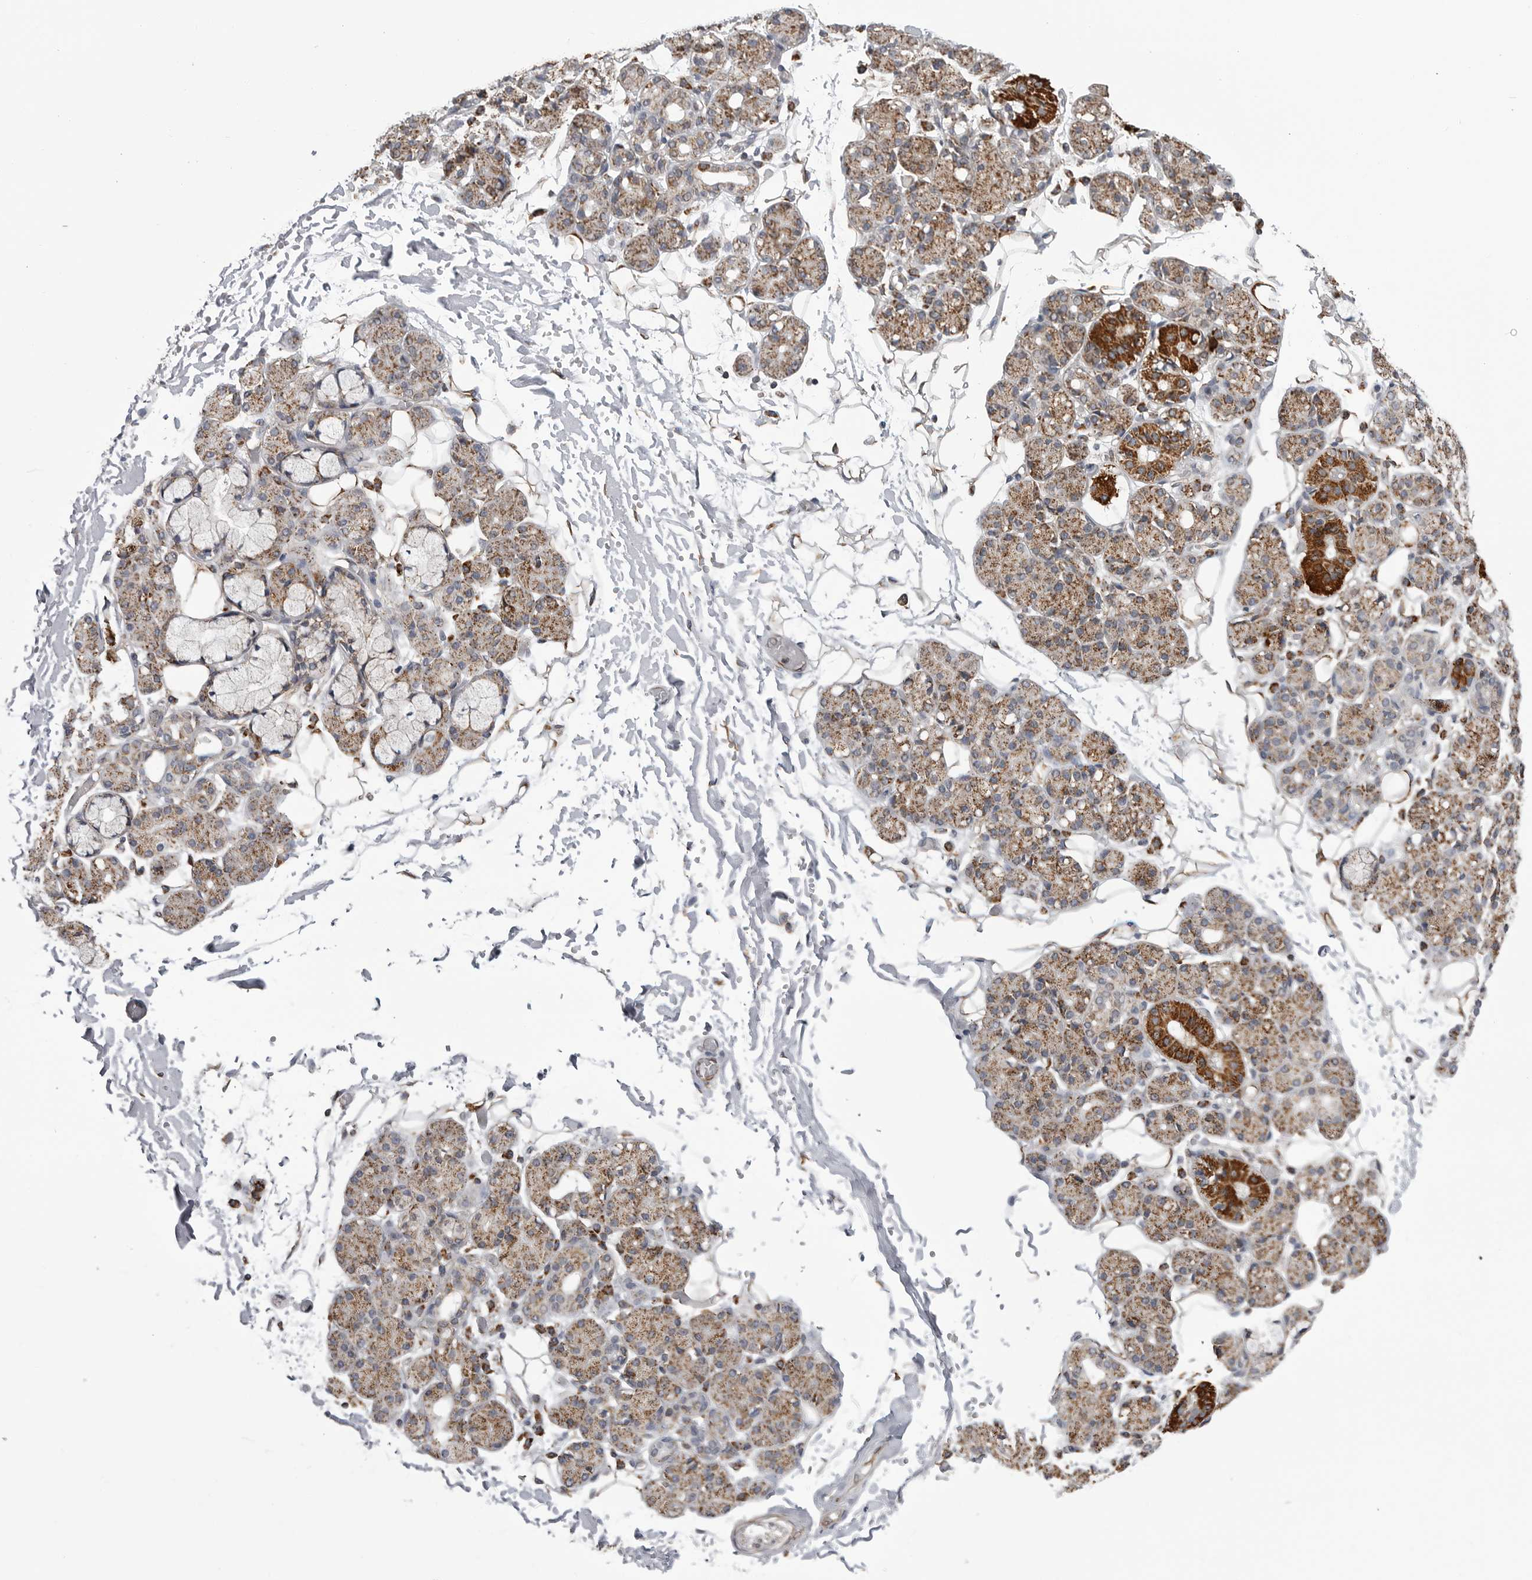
{"staining": {"intensity": "strong", "quantity": "25%-75%", "location": "cytoplasmic/membranous"}, "tissue": "salivary gland", "cell_type": "Glandular cells", "image_type": "normal", "snomed": [{"axis": "morphology", "description": "Normal tissue, NOS"}, {"axis": "topography", "description": "Salivary gland"}], "caption": "A brown stain shows strong cytoplasmic/membranous expression of a protein in glandular cells of normal salivary gland.", "gene": "FH", "patient": {"sex": "male", "age": 63}}